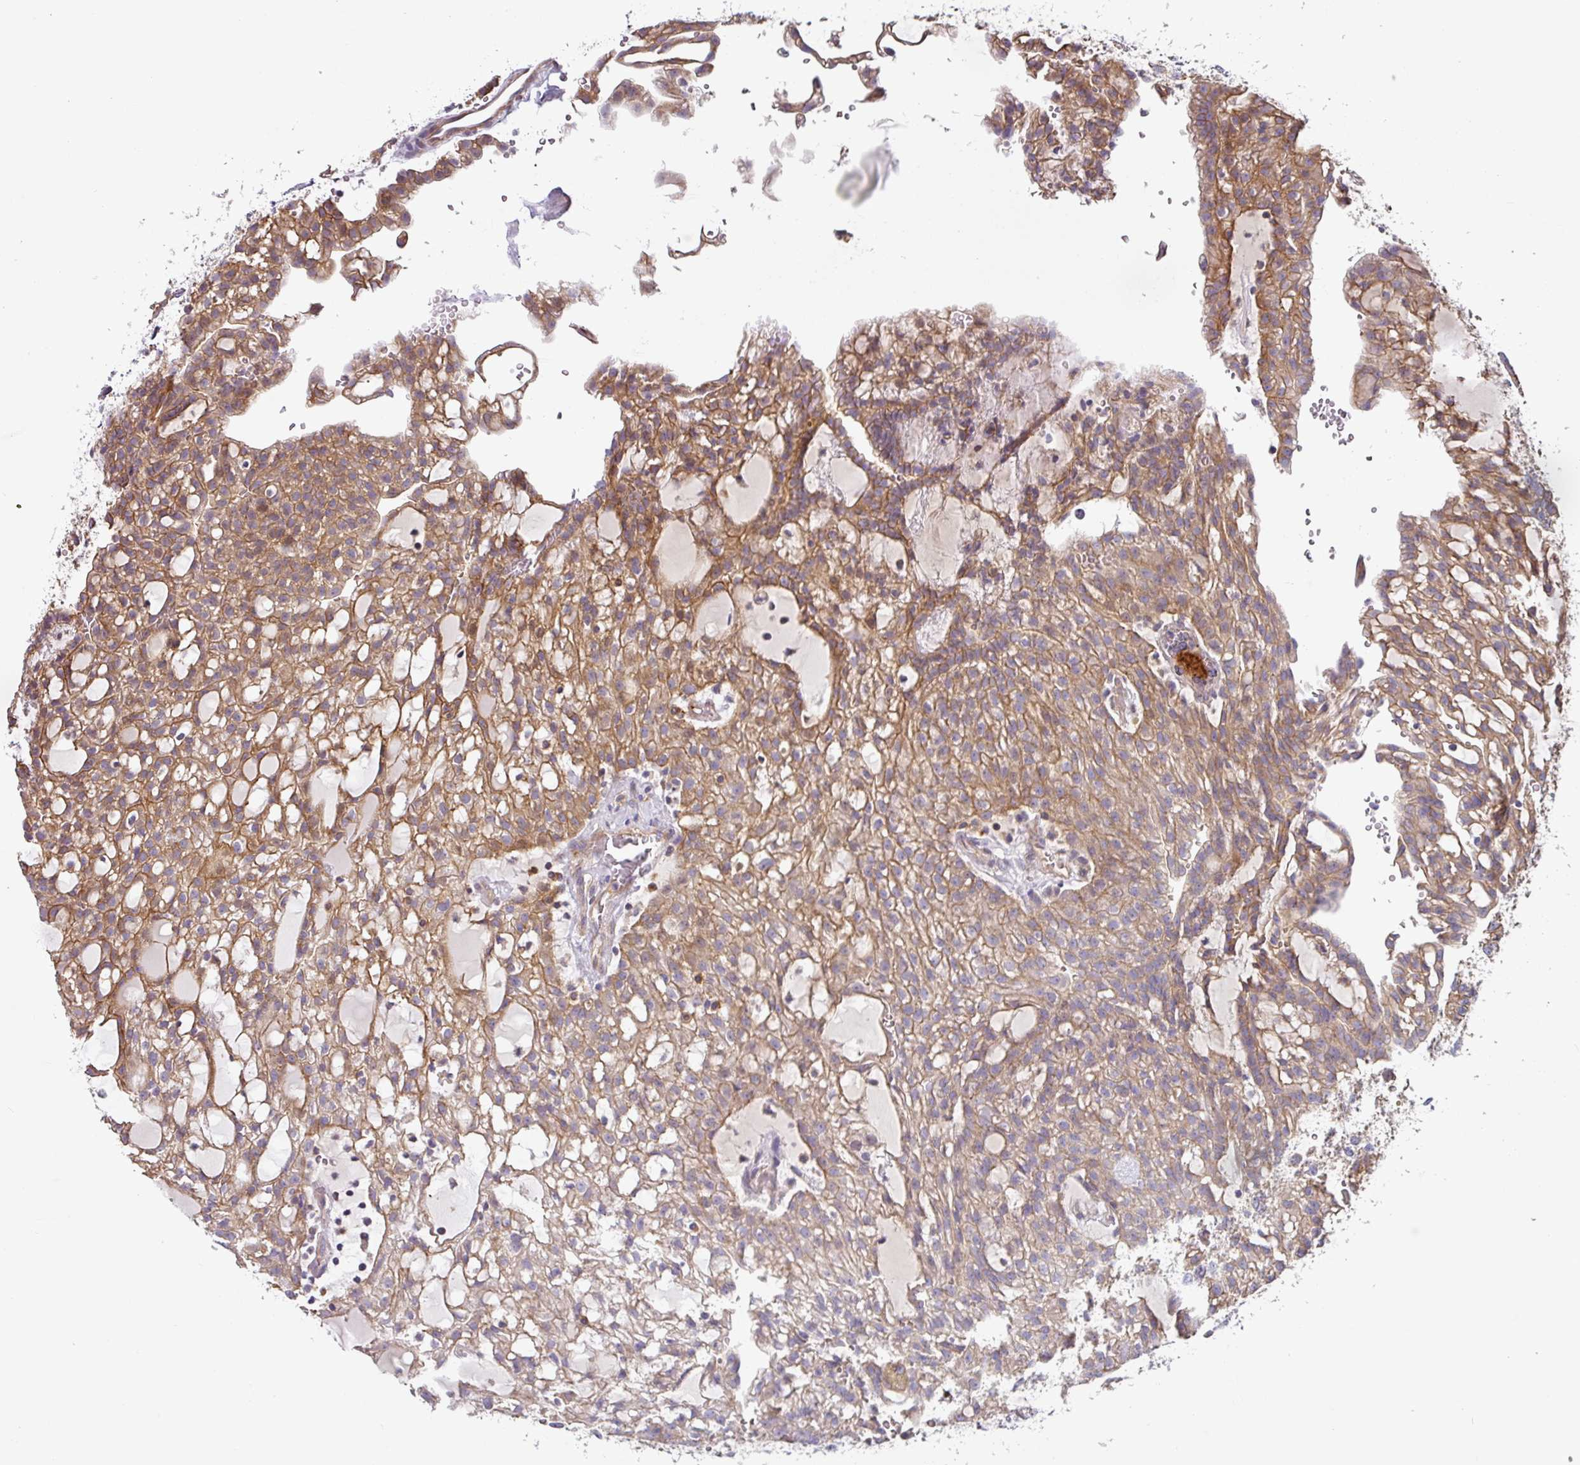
{"staining": {"intensity": "moderate", "quantity": ">75%", "location": "cytoplasmic/membranous"}, "tissue": "renal cancer", "cell_type": "Tumor cells", "image_type": "cancer", "snomed": [{"axis": "morphology", "description": "Adenocarcinoma, NOS"}, {"axis": "topography", "description": "Kidney"}], "caption": "Renal cancer (adenocarcinoma) was stained to show a protein in brown. There is medium levels of moderate cytoplasmic/membranous expression in about >75% of tumor cells.", "gene": "CASP2", "patient": {"sex": "male", "age": 63}}